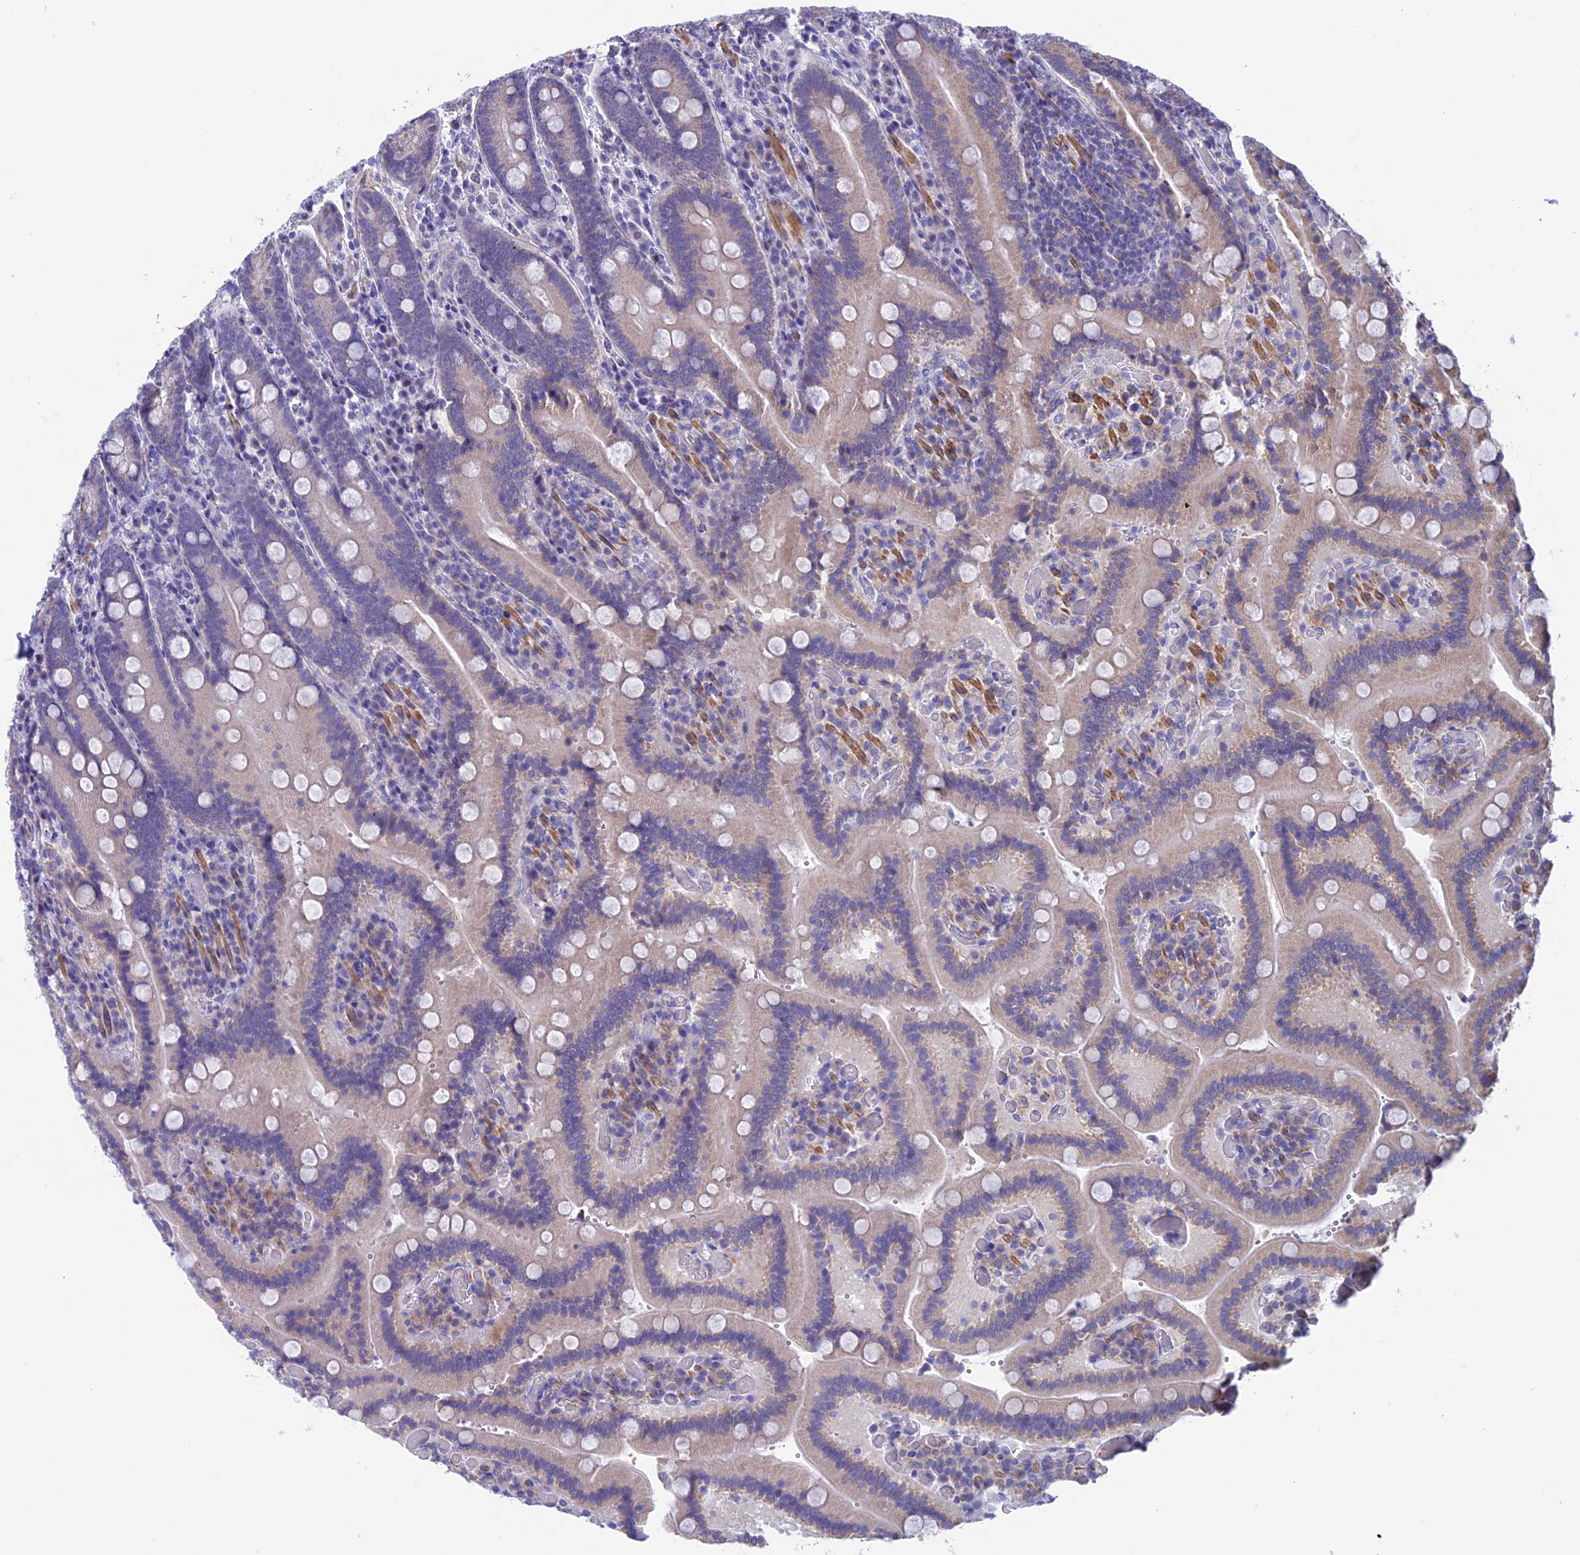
{"staining": {"intensity": "weak", "quantity": "<25%", "location": "cytoplasmic/membranous"}, "tissue": "duodenum", "cell_type": "Glandular cells", "image_type": "normal", "snomed": [{"axis": "morphology", "description": "Normal tissue, NOS"}, {"axis": "topography", "description": "Duodenum"}], "caption": "Protein analysis of normal duodenum exhibits no significant positivity in glandular cells. (Brightfield microscopy of DAB (3,3'-diaminobenzidine) immunohistochemistry at high magnification).", "gene": "IGSF6", "patient": {"sex": "female", "age": 62}}